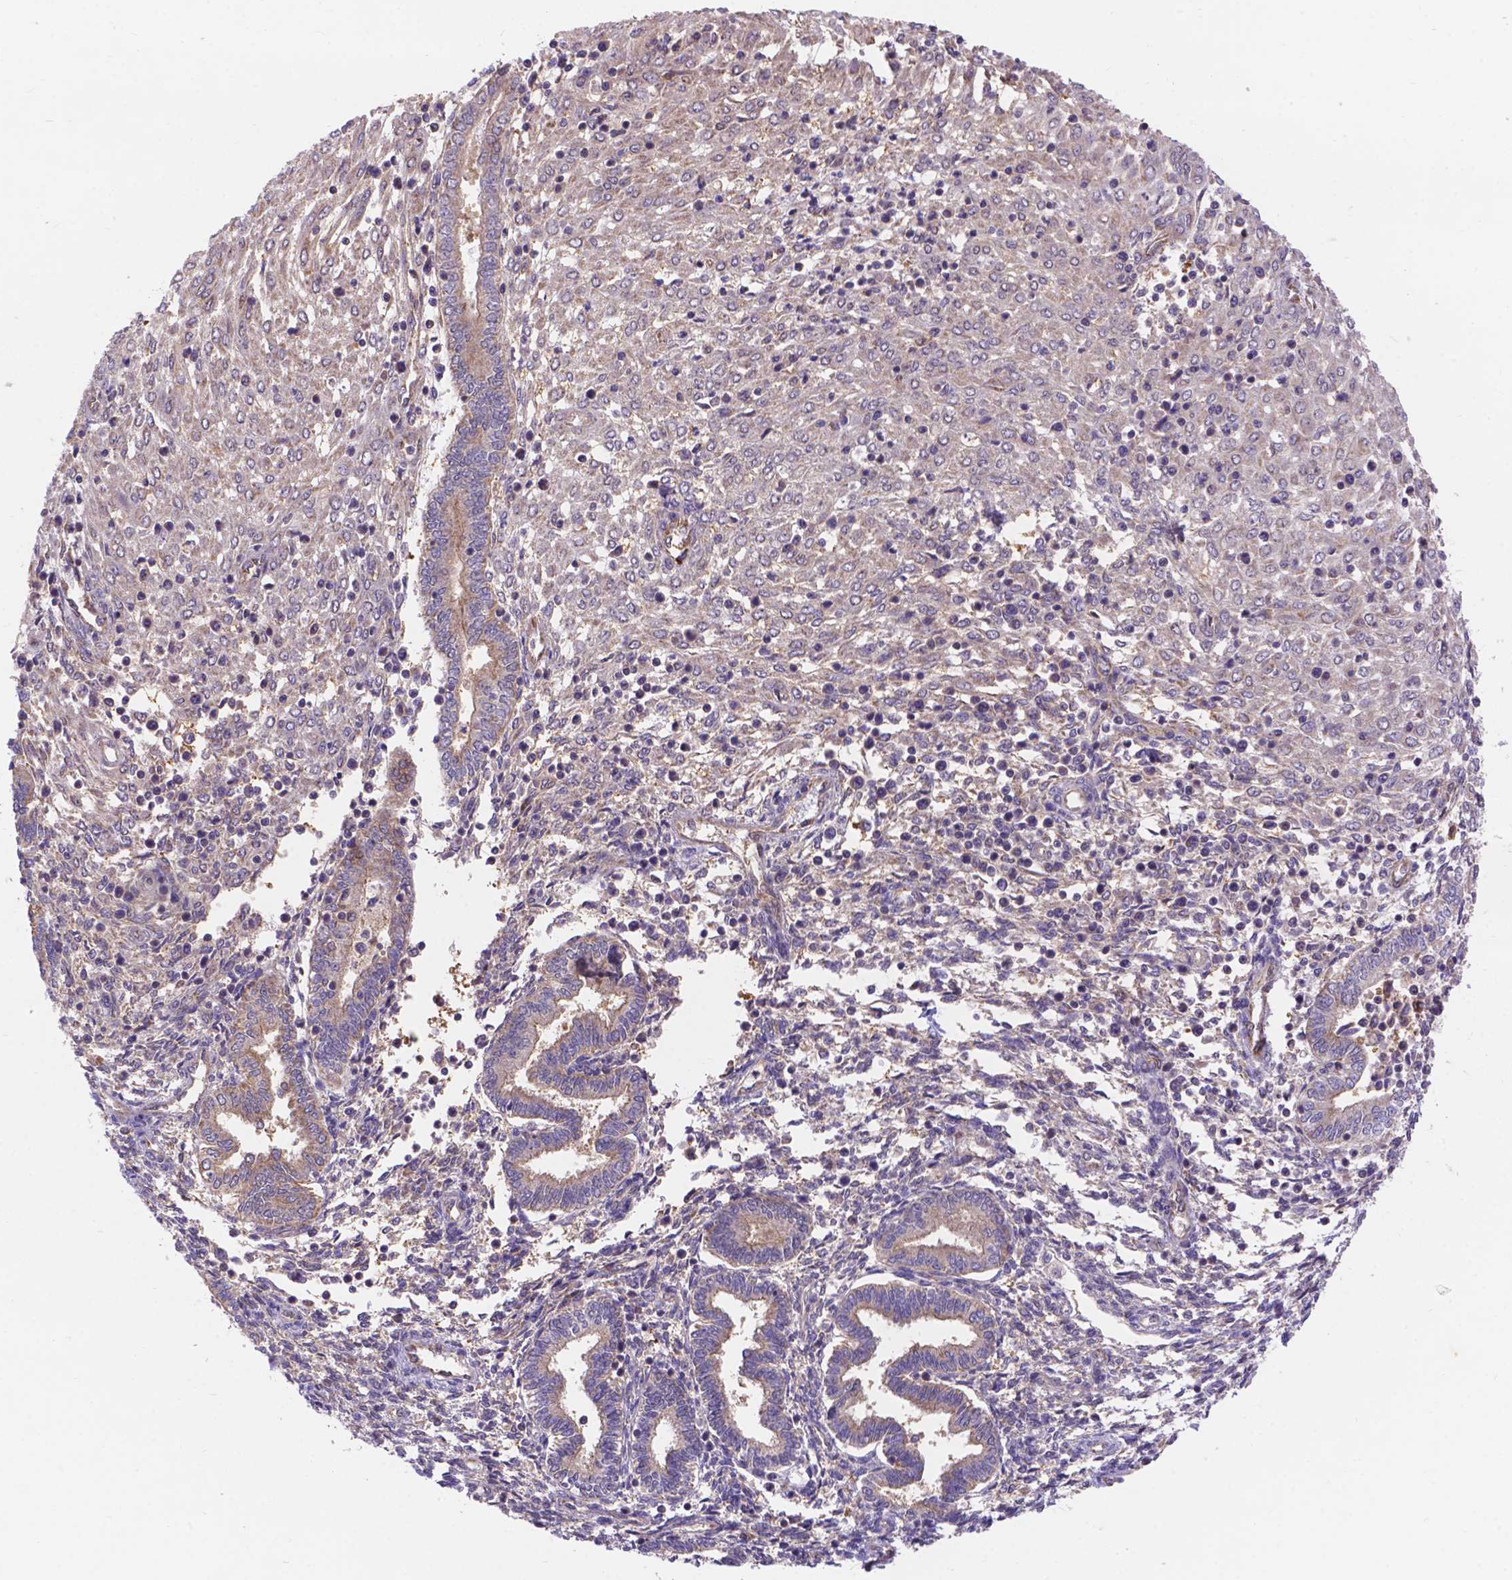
{"staining": {"intensity": "weak", "quantity": "<25%", "location": "cytoplasmic/membranous"}, "tissue": "endometrium", "cell_type": "Cells in endometrial stroma", "image_type": "normal", "snomed": [{"axis": "morphology", "description": "Normal tissue, NOS"}, {"axis": "topography", "description": "Endometrium"}], "caption": "Immunohistochemistry image of unremarkable endometrium stained for a protein (brown), which shows no positivity in cells in endometrial stroma.", "gene": "AK3", "patient": {"sex": "female", "age": 42}}